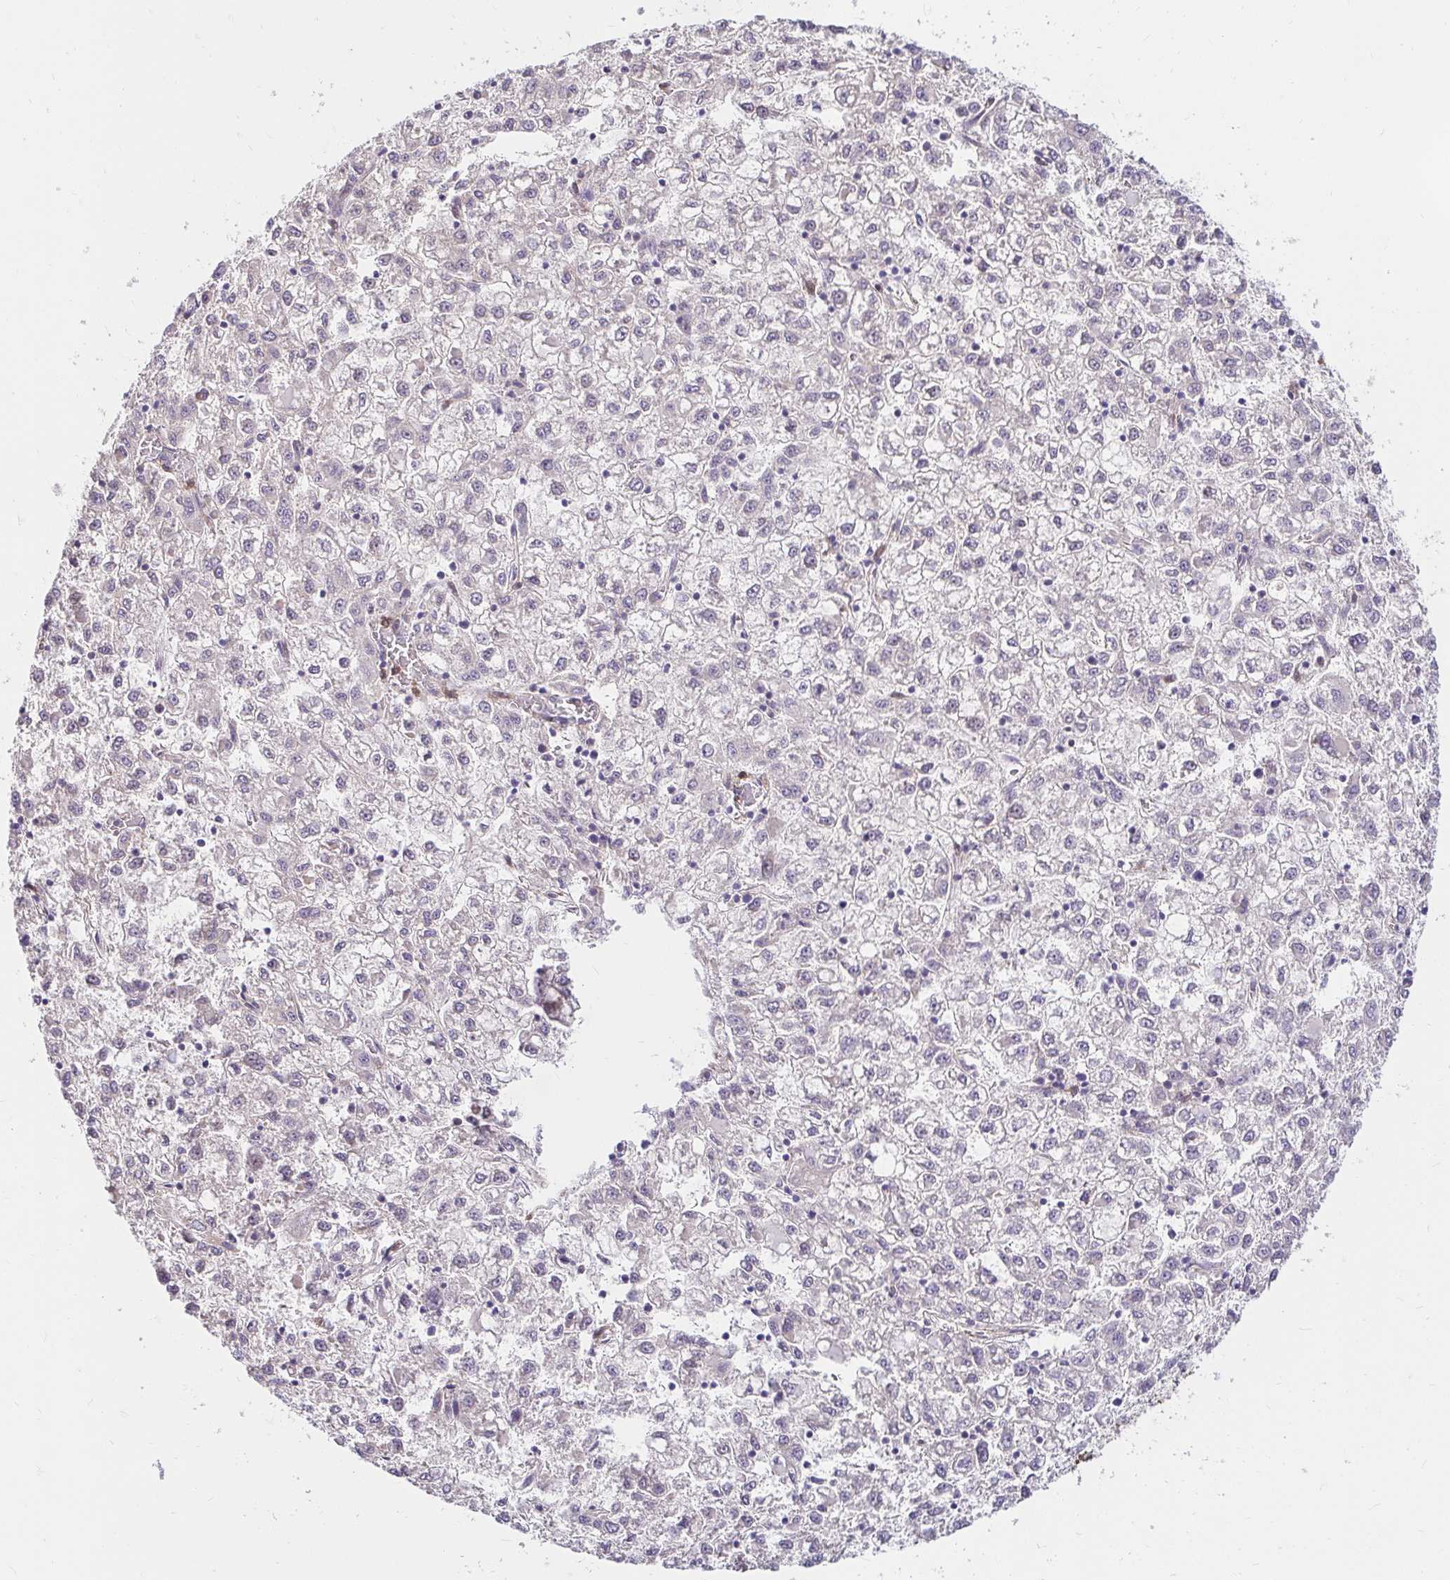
{"staining": {"intensity": "negative", "quantity": "none", "location": "none"}, "tissue": "liver cancer", "cell_type": "Tumor cells", "image_type": "cancer", "snomed": [{"axis": "morphology", "description": "Carcinoma, Hepatocellular, NOS"}, {"axis": "topography", "description": "Liver"}], "caption": "An image of human hepatocellular carcinoma (liver) is negative for staining in tumor cells. Nuclei are stained in blue.", "gene": "YAP1", "patient": {"sex": "male", "age": 40}}